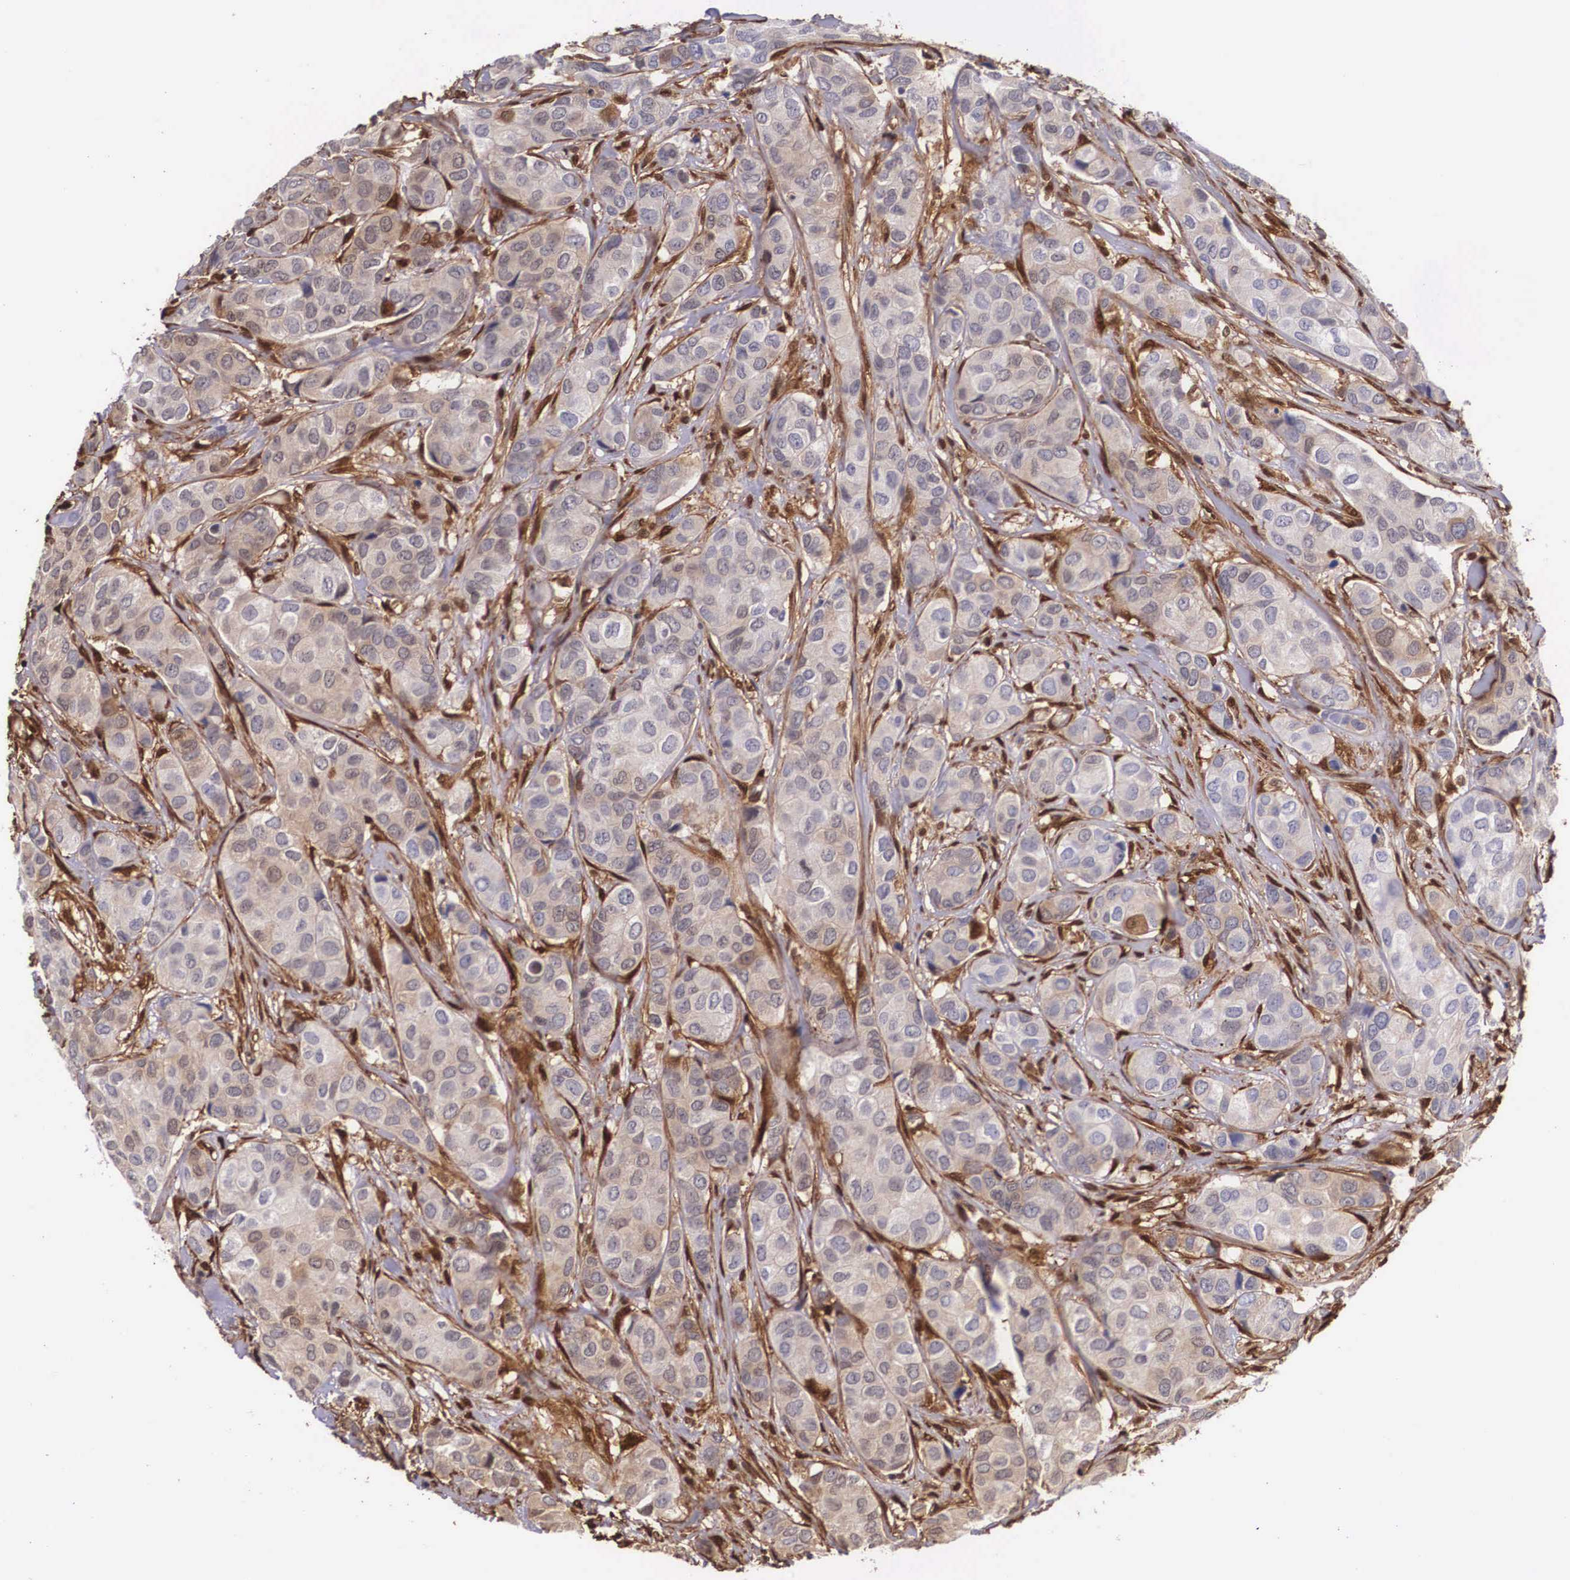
{"staining": {"intensity": "negative", "quantity": "none", "location": "none"}, "tissue": "breast cancer", "cell_type": "Tumor cells", "image_type": "cancer", "snomed": [{"axis": "morphology", "description": "Duct carcinoma"}, {"axis": "topography", "description": "Breast"}], "caption": "Immunohistochemistry of breast cancer (intraductal carcinoma) shows no staining in tumor cells. (Immunohistochemistry, brightfield microscopy, high magnification).", "gene": "LGALS1", "patient": {"sex": "female", "age": 68}}